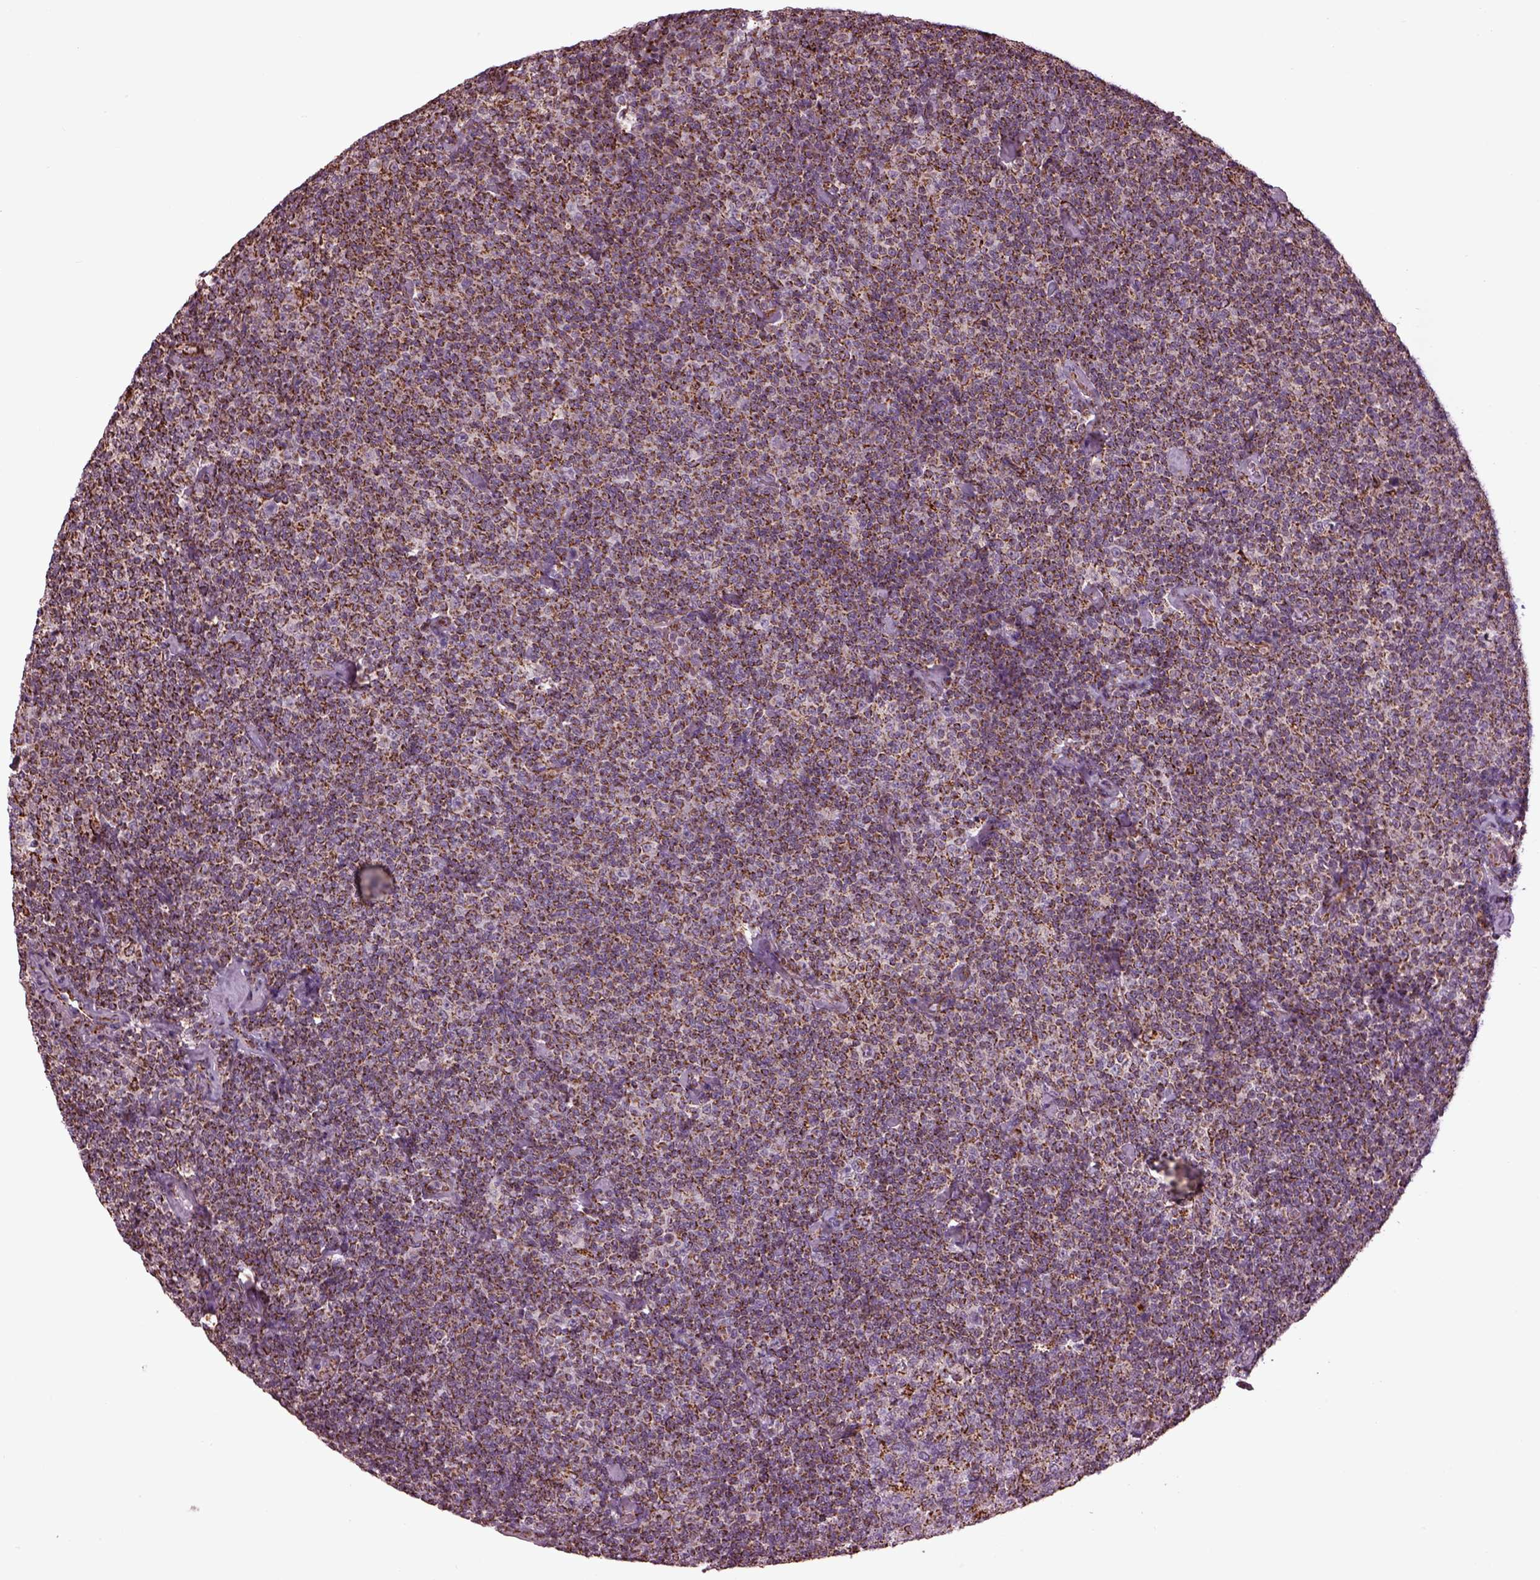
{"staining": {"intensity": "strong", "quantity": ">75%", "location": "cytoplasmic/membranous"}, "tissue": "lymphoma", "cell_type": "Tumor cells", "image_type": "cancer", "snomed": [{"axis": "morphology", "description": "Malignant lymphoma, non-Hodgkin's type, Low grade"}, {"axis": "topography", "description": "Lymph node"}], "caption": "Strong cytoplasmic/membranous staining is identified in about >75% of tumor cells in lymphoma. (Stains: DAB in brown, nuclei in blue, Microscopy: brightfield microscopy at high magnification).", "gene": "TMEM254", "patient": {"sex": "male", "age": 81}}